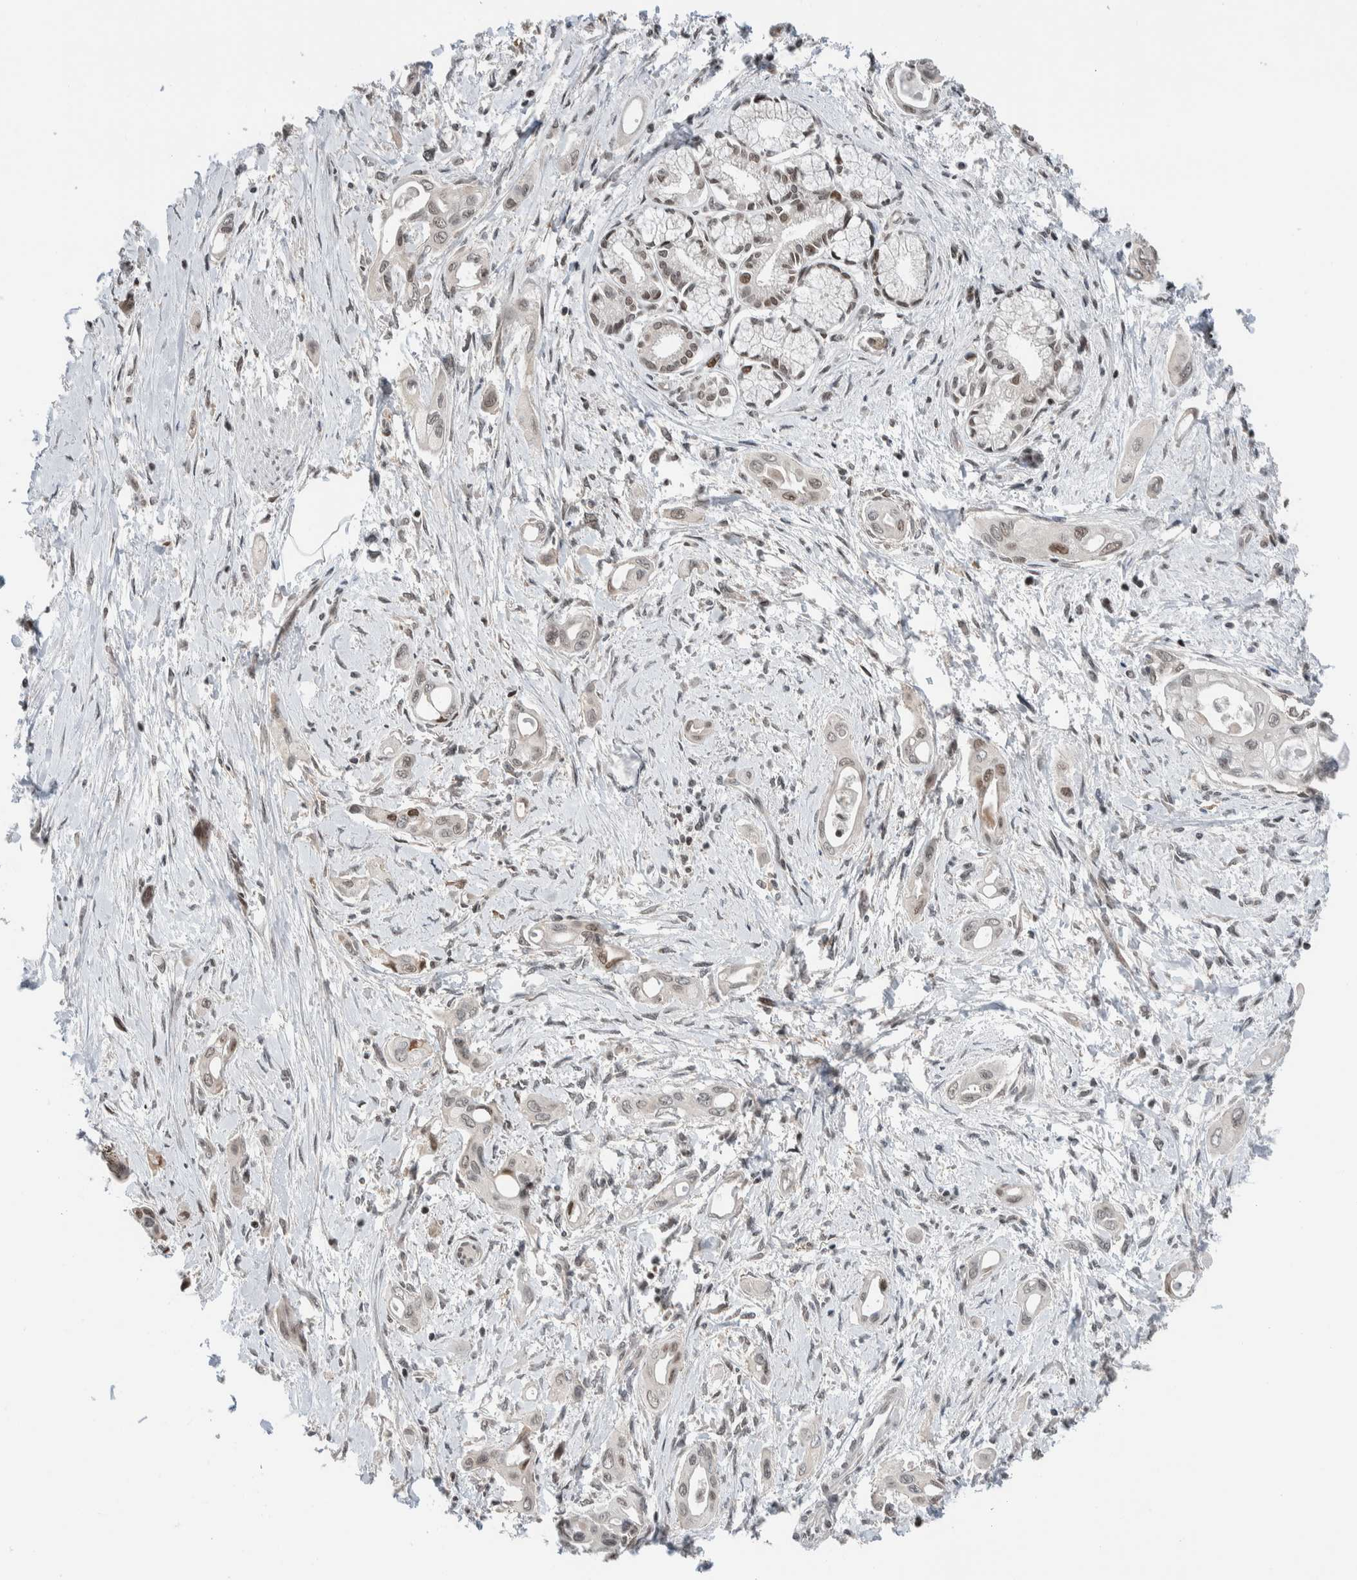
{"staining": {"intensity": "moderate", "quantity": "<25%", "location": "nuclear"}, "tissue": "pancreatic cancer", "cell_type": "Tumor cells", "image_type": "cancer", "snomed": [{"axis": "morphology", "description": "Adenocarcinoma, NOS"}, {"axis": "topography", "description": "Pancreas"}], "caption": "A high-resolution micrograph shows immunohistochemistry (IHC) staining of adenocarcinoma (pancreatic), which displays moderate nuclear staining in approximately <25% of tumor cells.", "gene": "NPLOC4", "patient": {"sex": "male", "age": 59}}